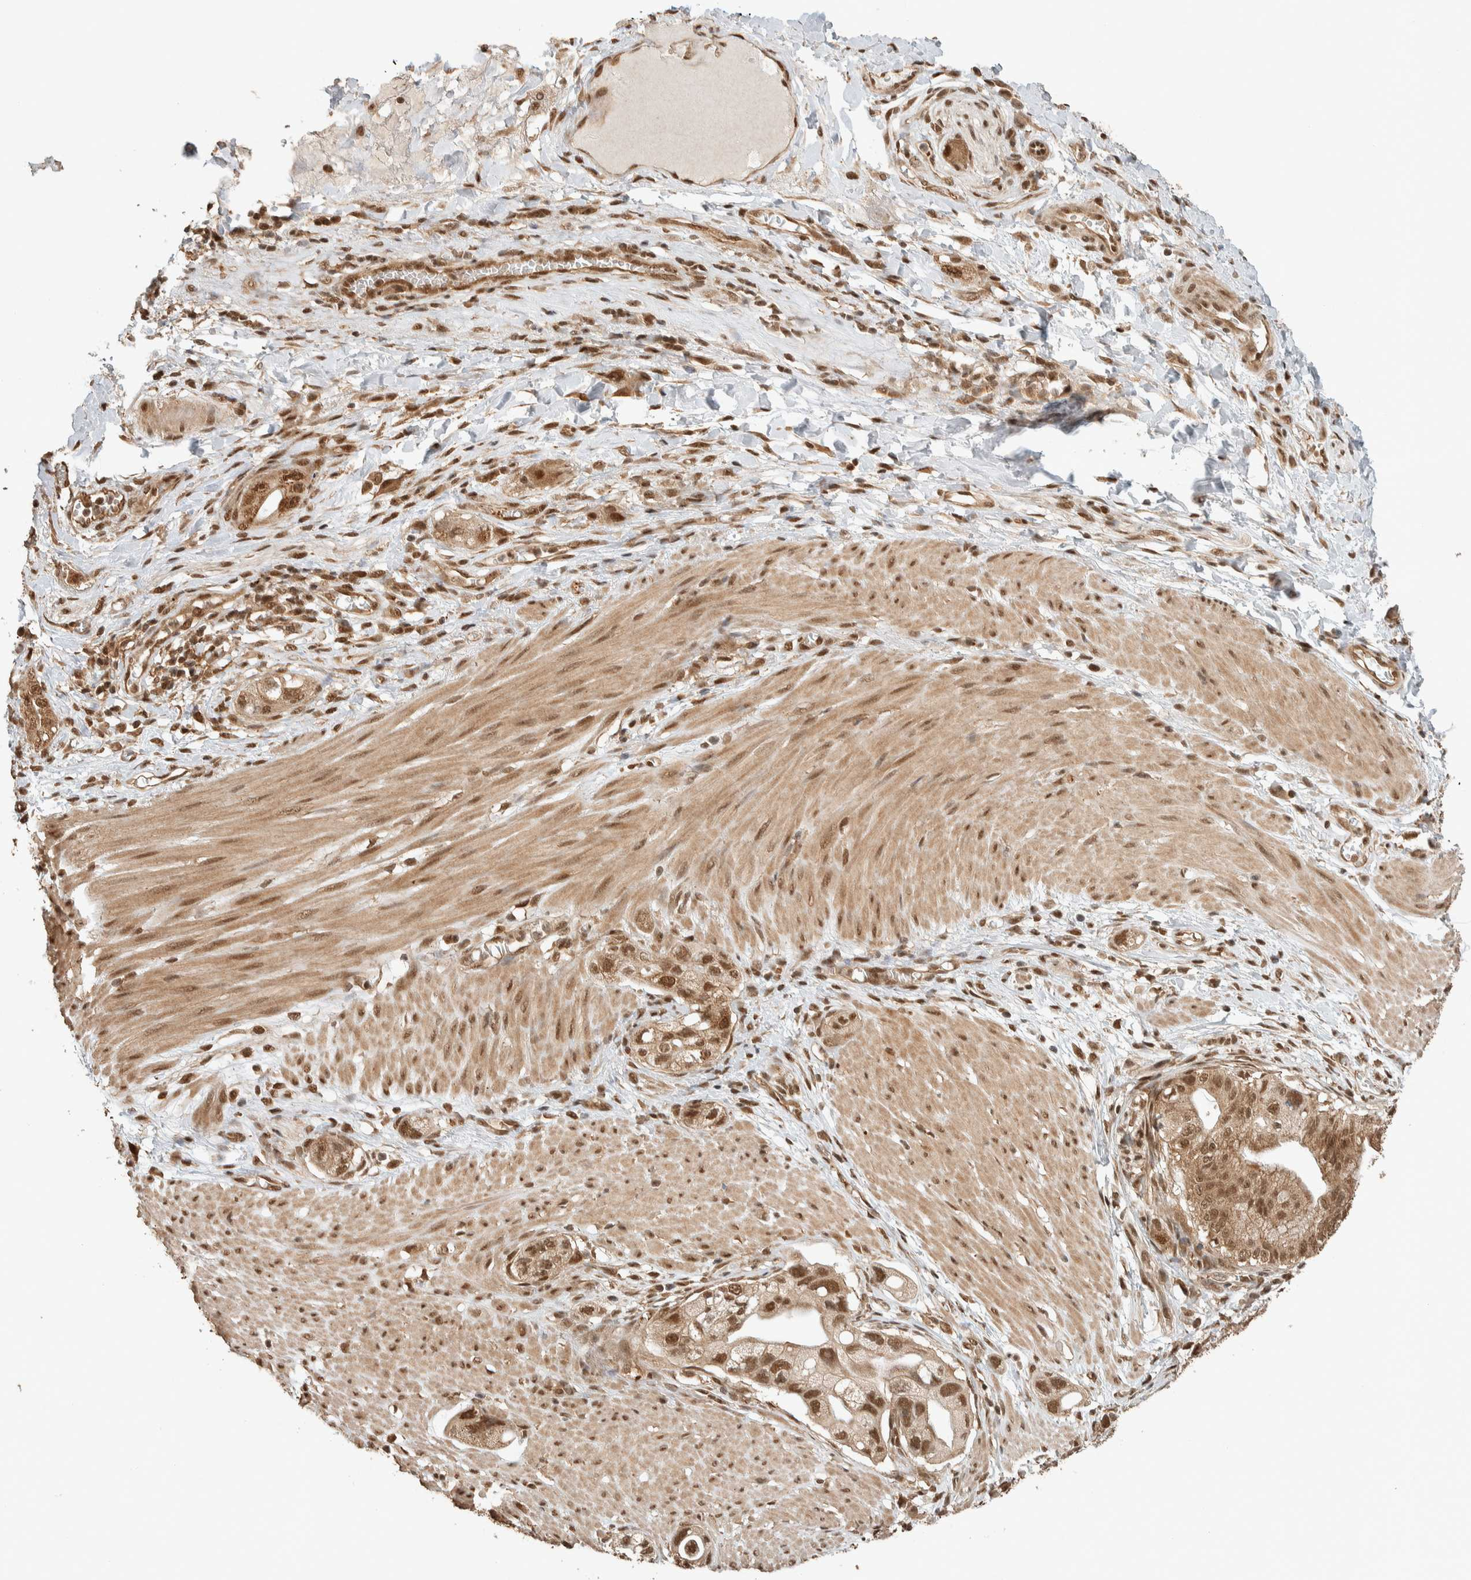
{"staining": {"intensity": "moderate", "quantity": ">75%", "location": "cytoplasmic/membranous,nuclear"}, "tissue": "stomach cancer", "cell_type": "Tumor cells", "image_type": "cancer", "snomed": [{"axis": "morphology", "description": "Adenocarcinoma, NOS"}, {"axis": "topography", "description": "Stomach"}, {"axis": "topography", "description": "Stomach, lower"}], "caption": "Moderate cytoplasmic/membranous and nuclear positivity for a protein is present in approximately >75% of tumor cells of stomach cancer (adenocarcinoma) using immunohistochemistry.", "gene": "ZBTB2", "patient": {"sex": "female", "age": 48}}